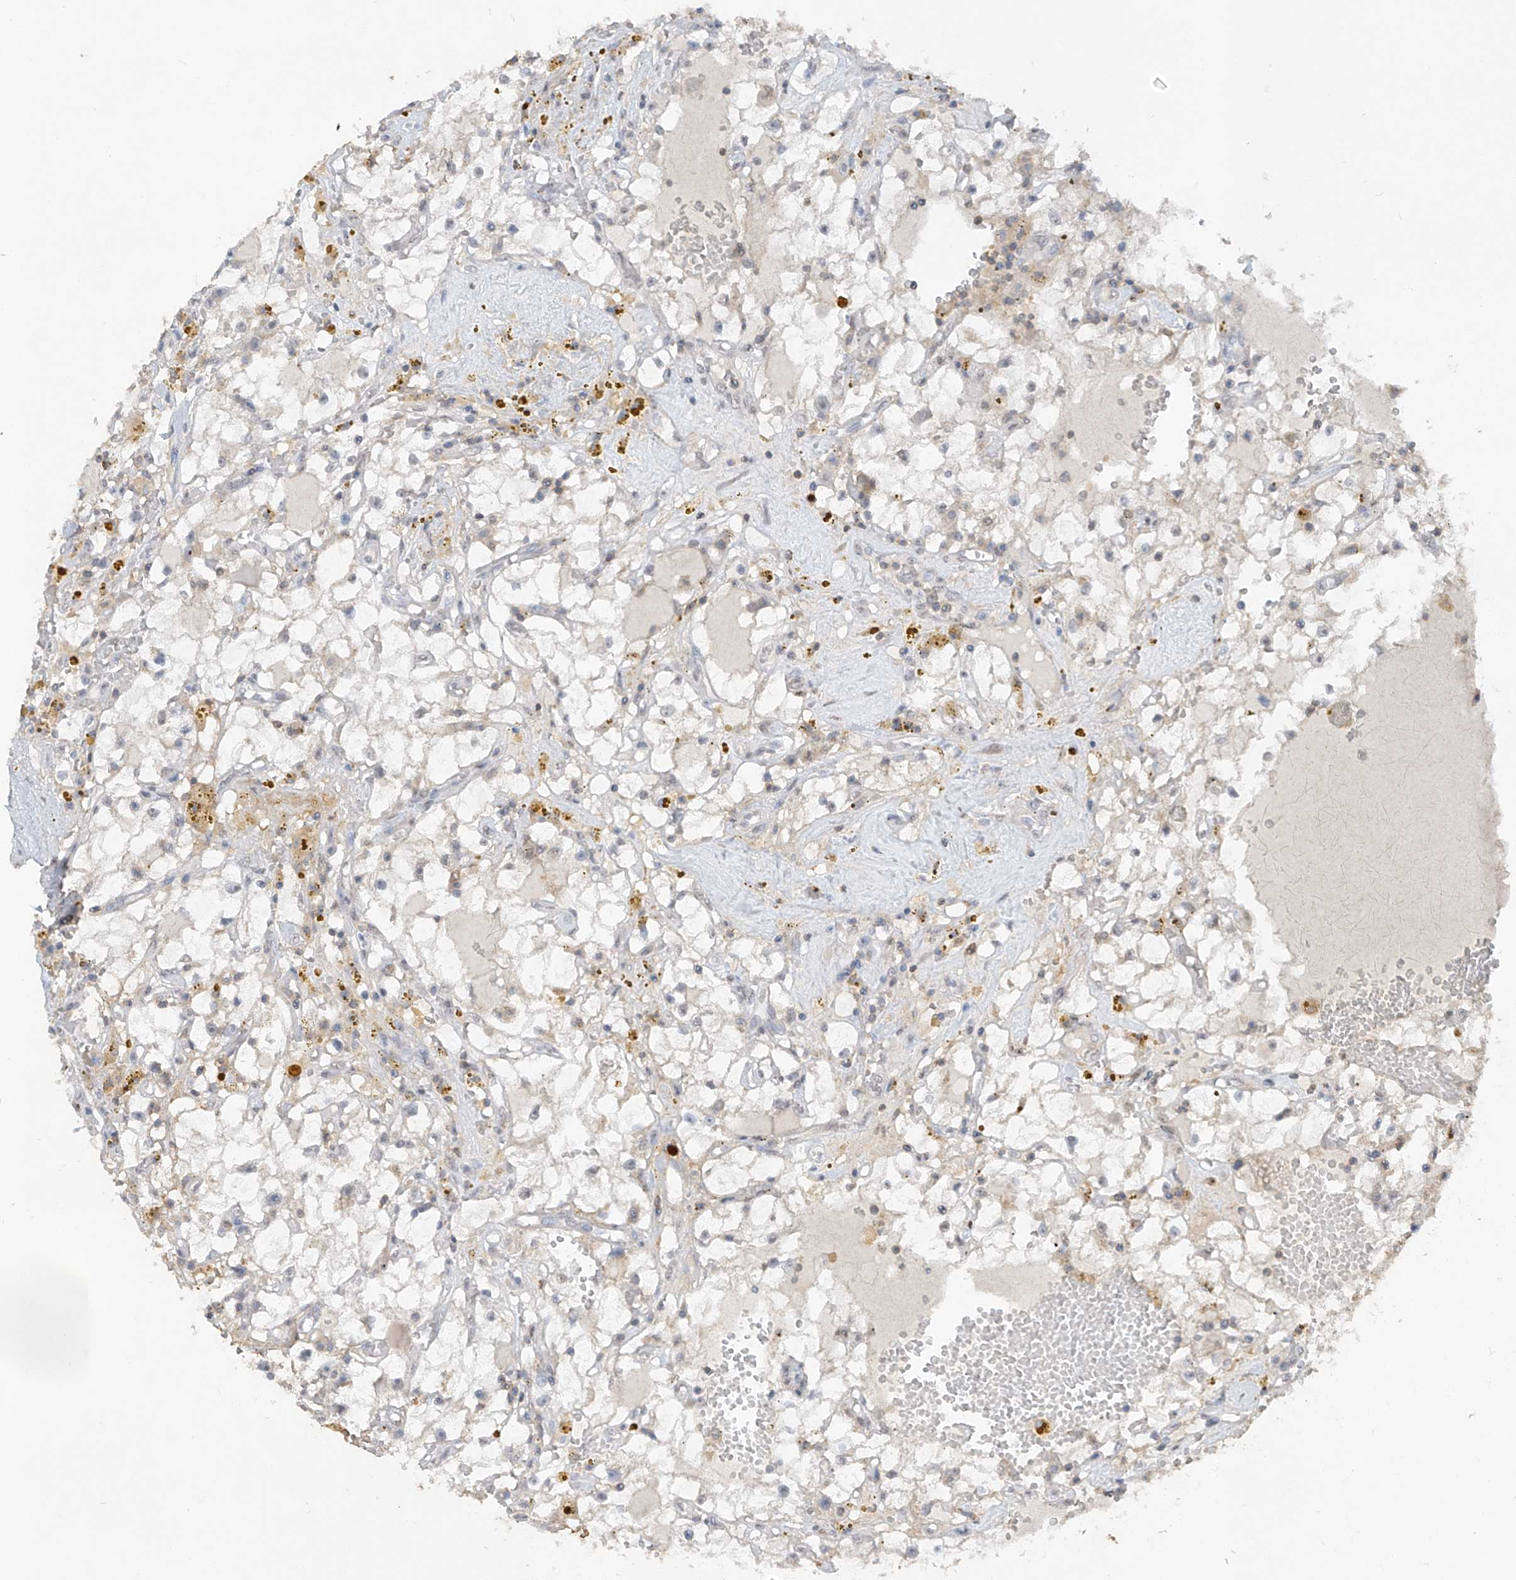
{"staining": {"intensity": "negative", "quantity": "none", "location": "none"}, "tissue": "renal cancer", "cell_type": "Tumor cells", "image_type": "cancer", "snomed": [{"axis": "morphology", "description": "Adenocarcinoma, NOS"}, {"axis": "topography", "description": "Kidney"}], "caption": "Renal adenocarcinoma stained for a protein using immunohistochemistry (IHC) shows no expression tumor cells.", "gene": "HAS3", "patient": {"sex": "male", "age": 56}}